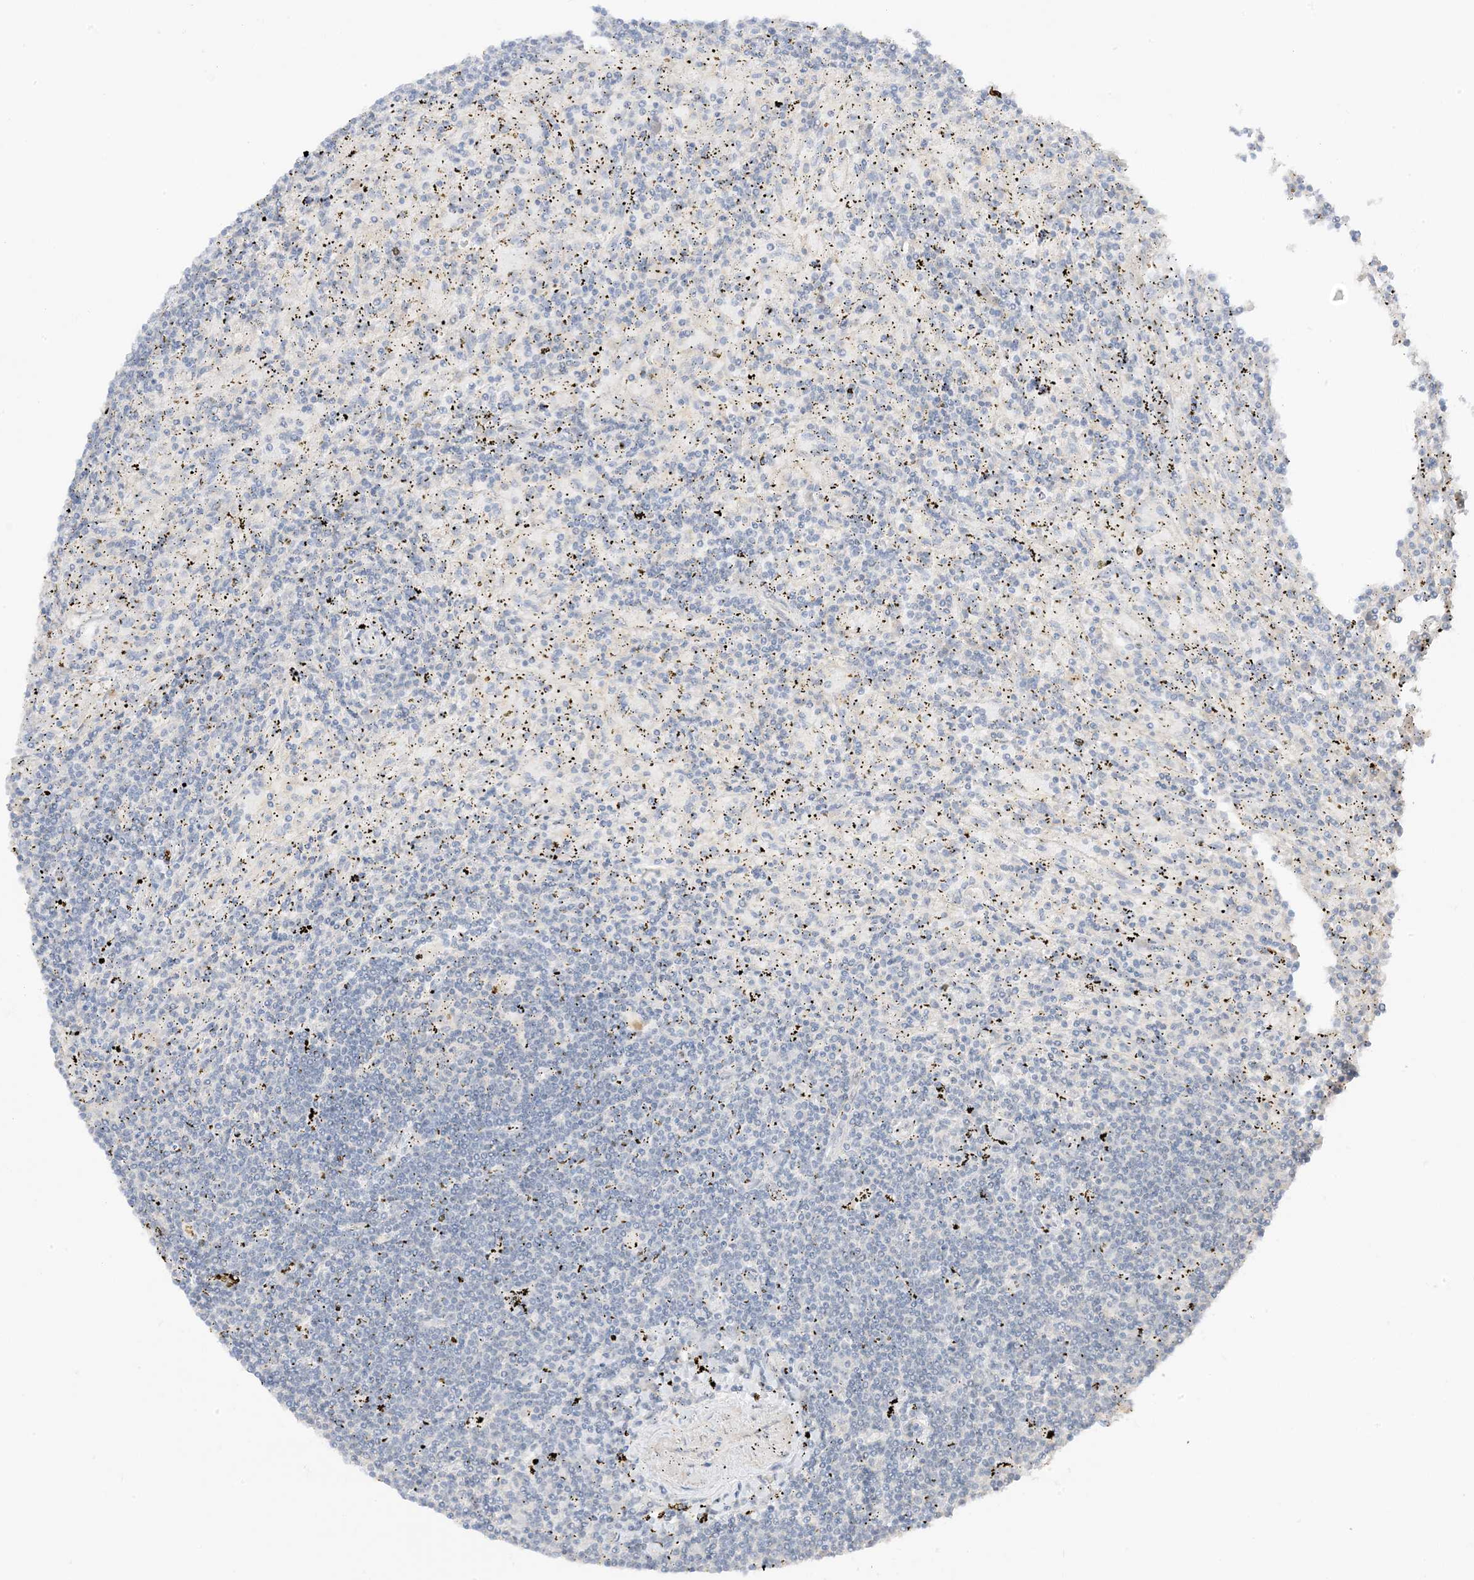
{"staining": {"intensity": "negative", "quantity": "none", "location": "none"}, "tissue": "lymphoma", "cell_type": "Tumor cells", "image_type": "cancer", "snomed": [{"axis": "morphology", "description": "Malignant lymphoma, non-Hodgkin's type, Low grade"}, {"axis": "topography", "description": "Spleen"}], "caption": "Protein analysis of malignant lymphoma, non-Hodgkin's type (low-grade) demonstrates no significant positivity in tumor cells.", "gene": "ETAA1", "patient": {"sex": "male", "age": 76}}